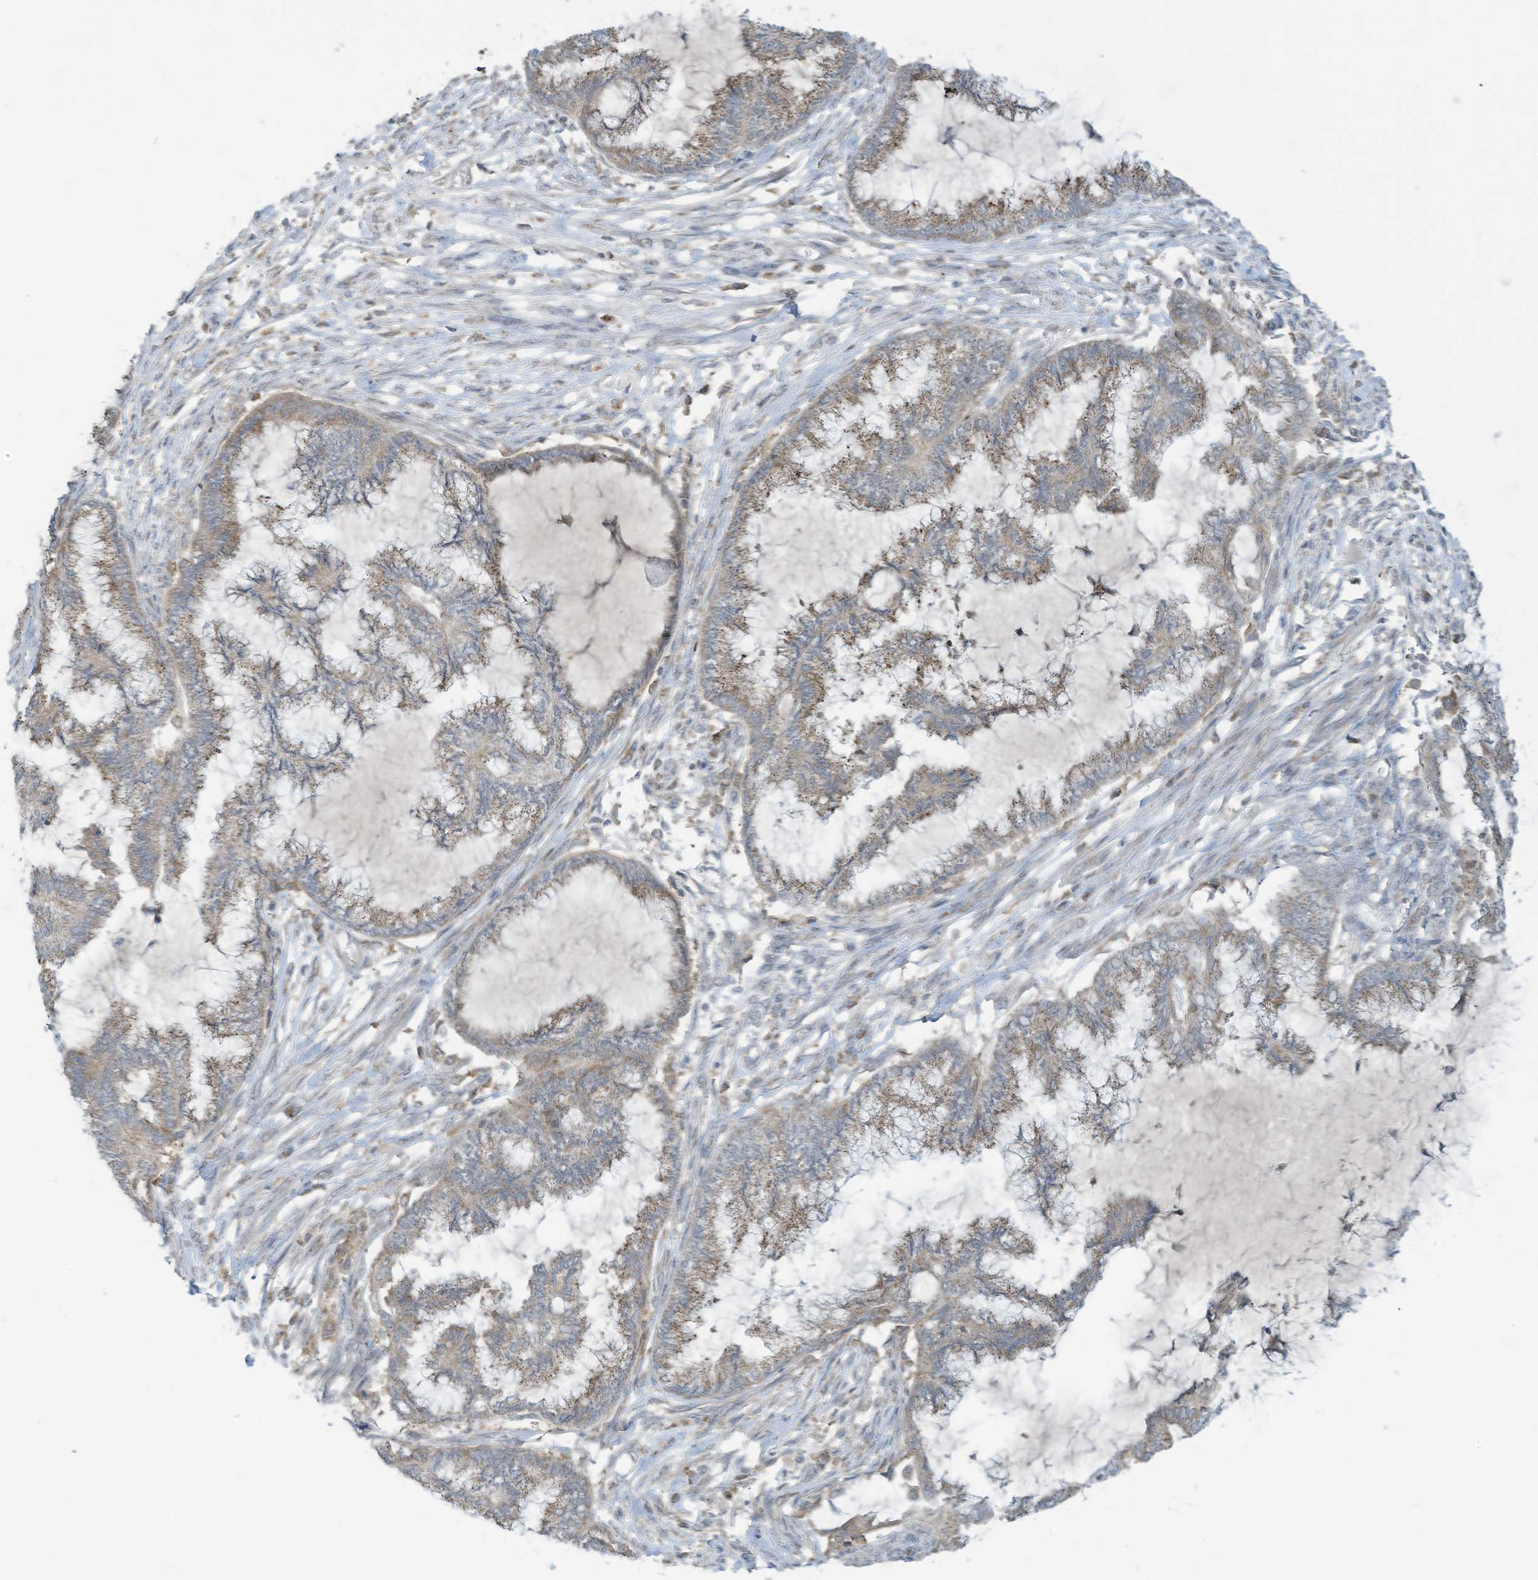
{"staining": {"intensity": "moderate", "quantity": "25%-75%", "location": "cytoplasmic/membranous"}, "tissue": "endometrial cancer", "cell_type": "Tumor cells", "image_type": "cancer", "snomed": [{"axis": "morphology", "description": "Adenocarcinoma, NOS"}, {"axis": "topography", "description": "Endometrium"}], "caption": "Immunohistochemical staining of endometrial cancer reveals medium levels of moderate cytoplasmic/membranous protein positivity in approximately 25%-75% of tumor cells.", "gene": "PARVG", "patient": {"sex": "female", "age": 86}}